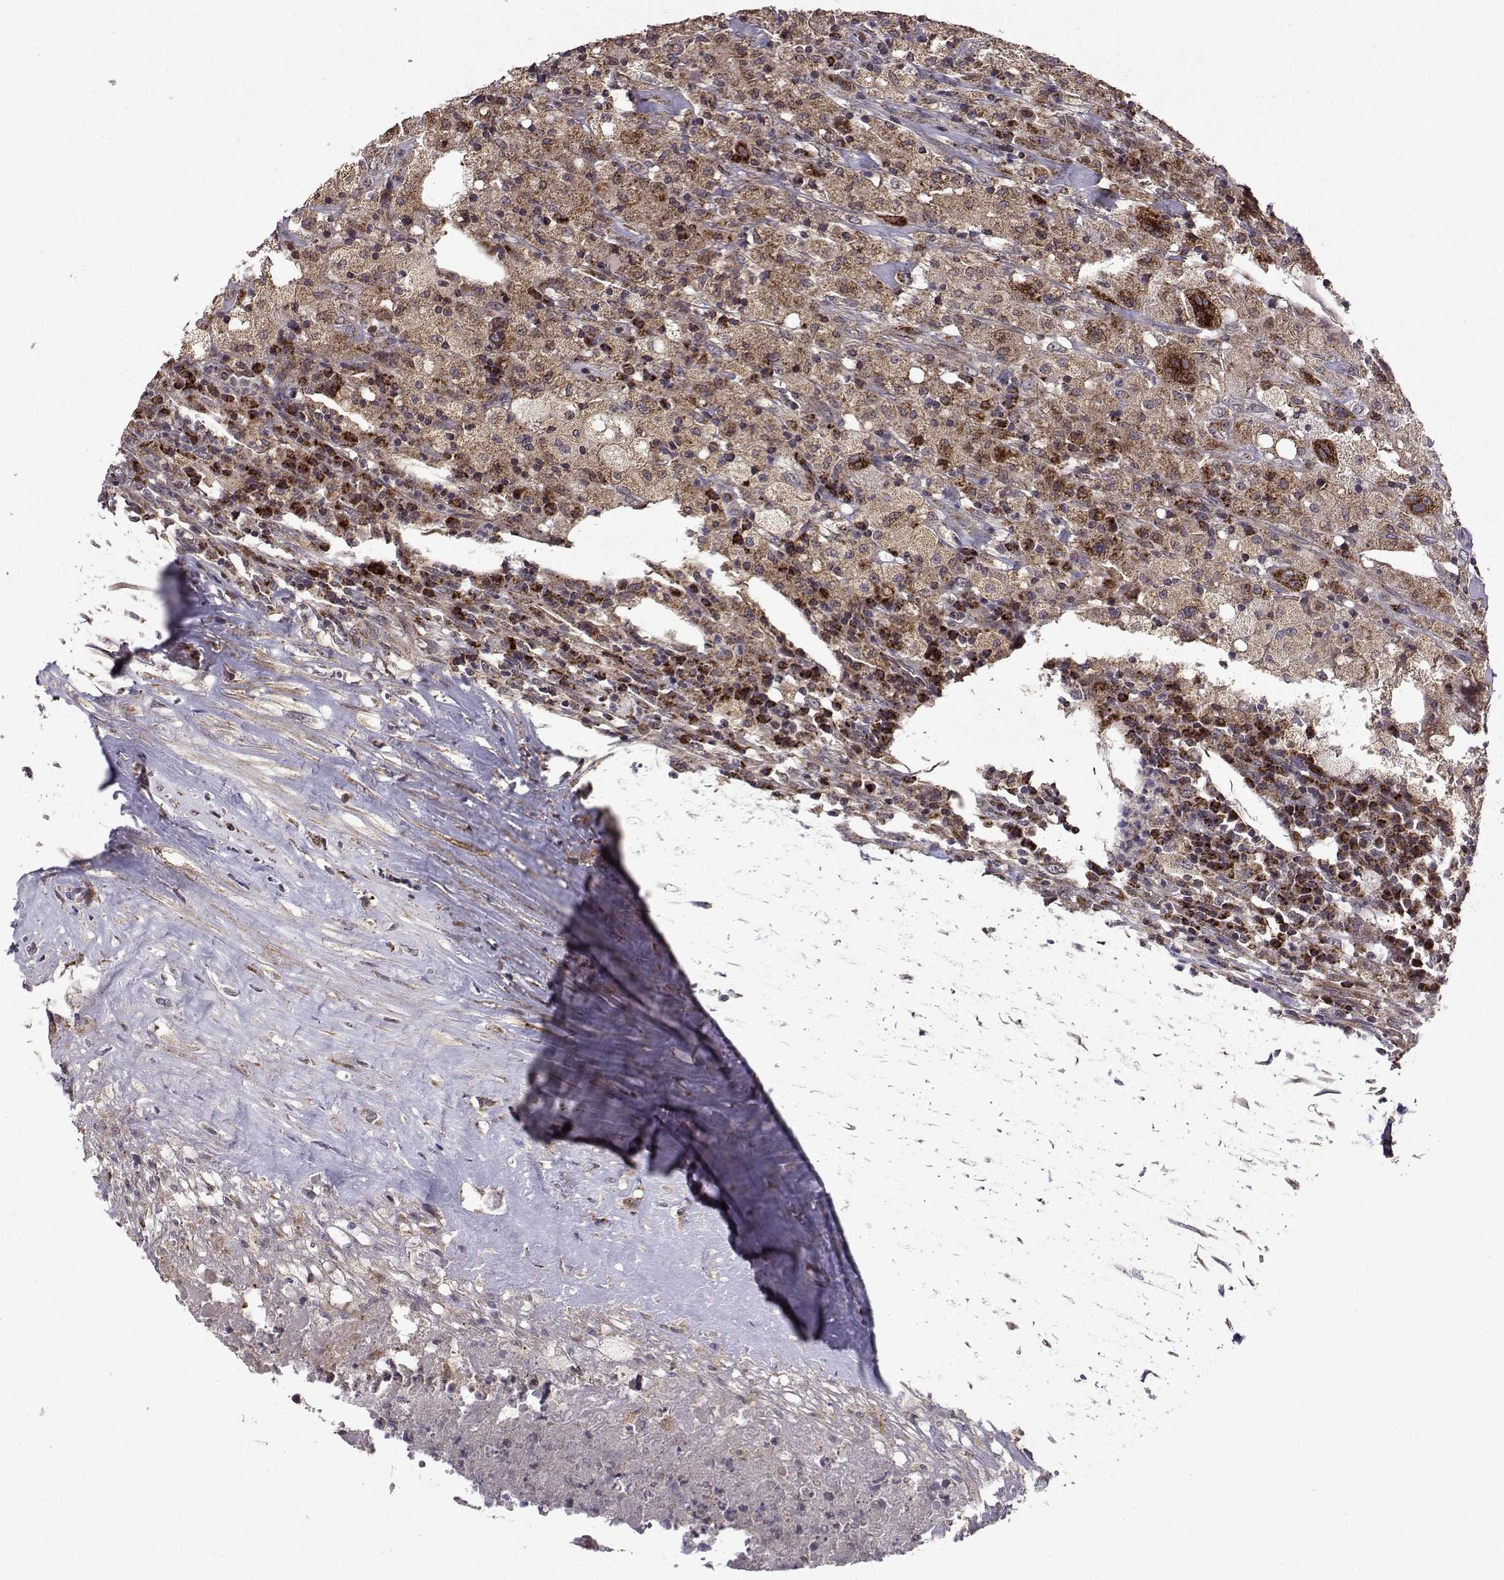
{"staining": {"intensity": "weak", "quantity": ">75%", "location": "cytoplasmic/membranous"}, "tissue": "testis cancer", "cell_type": "Tumor cells", "image_type": "cancer", "snomed": [{"axis": "morphology", "description": "Necrosis, NOS"}, {"axis": "morphology", "description": "Carcinoma, Embryonal, NOS"}, {"axis": "topography", "description": "Testis"}], "caption": "An image showing weak cytoplasmic/membranous staining in approximately >75% of tumor cells in testis cancer (embryonal carcinoma), as visualized by brown immunohistochemical staining.", "gene": "TAB2", "patient": {"sex": "male", "age": 19}}